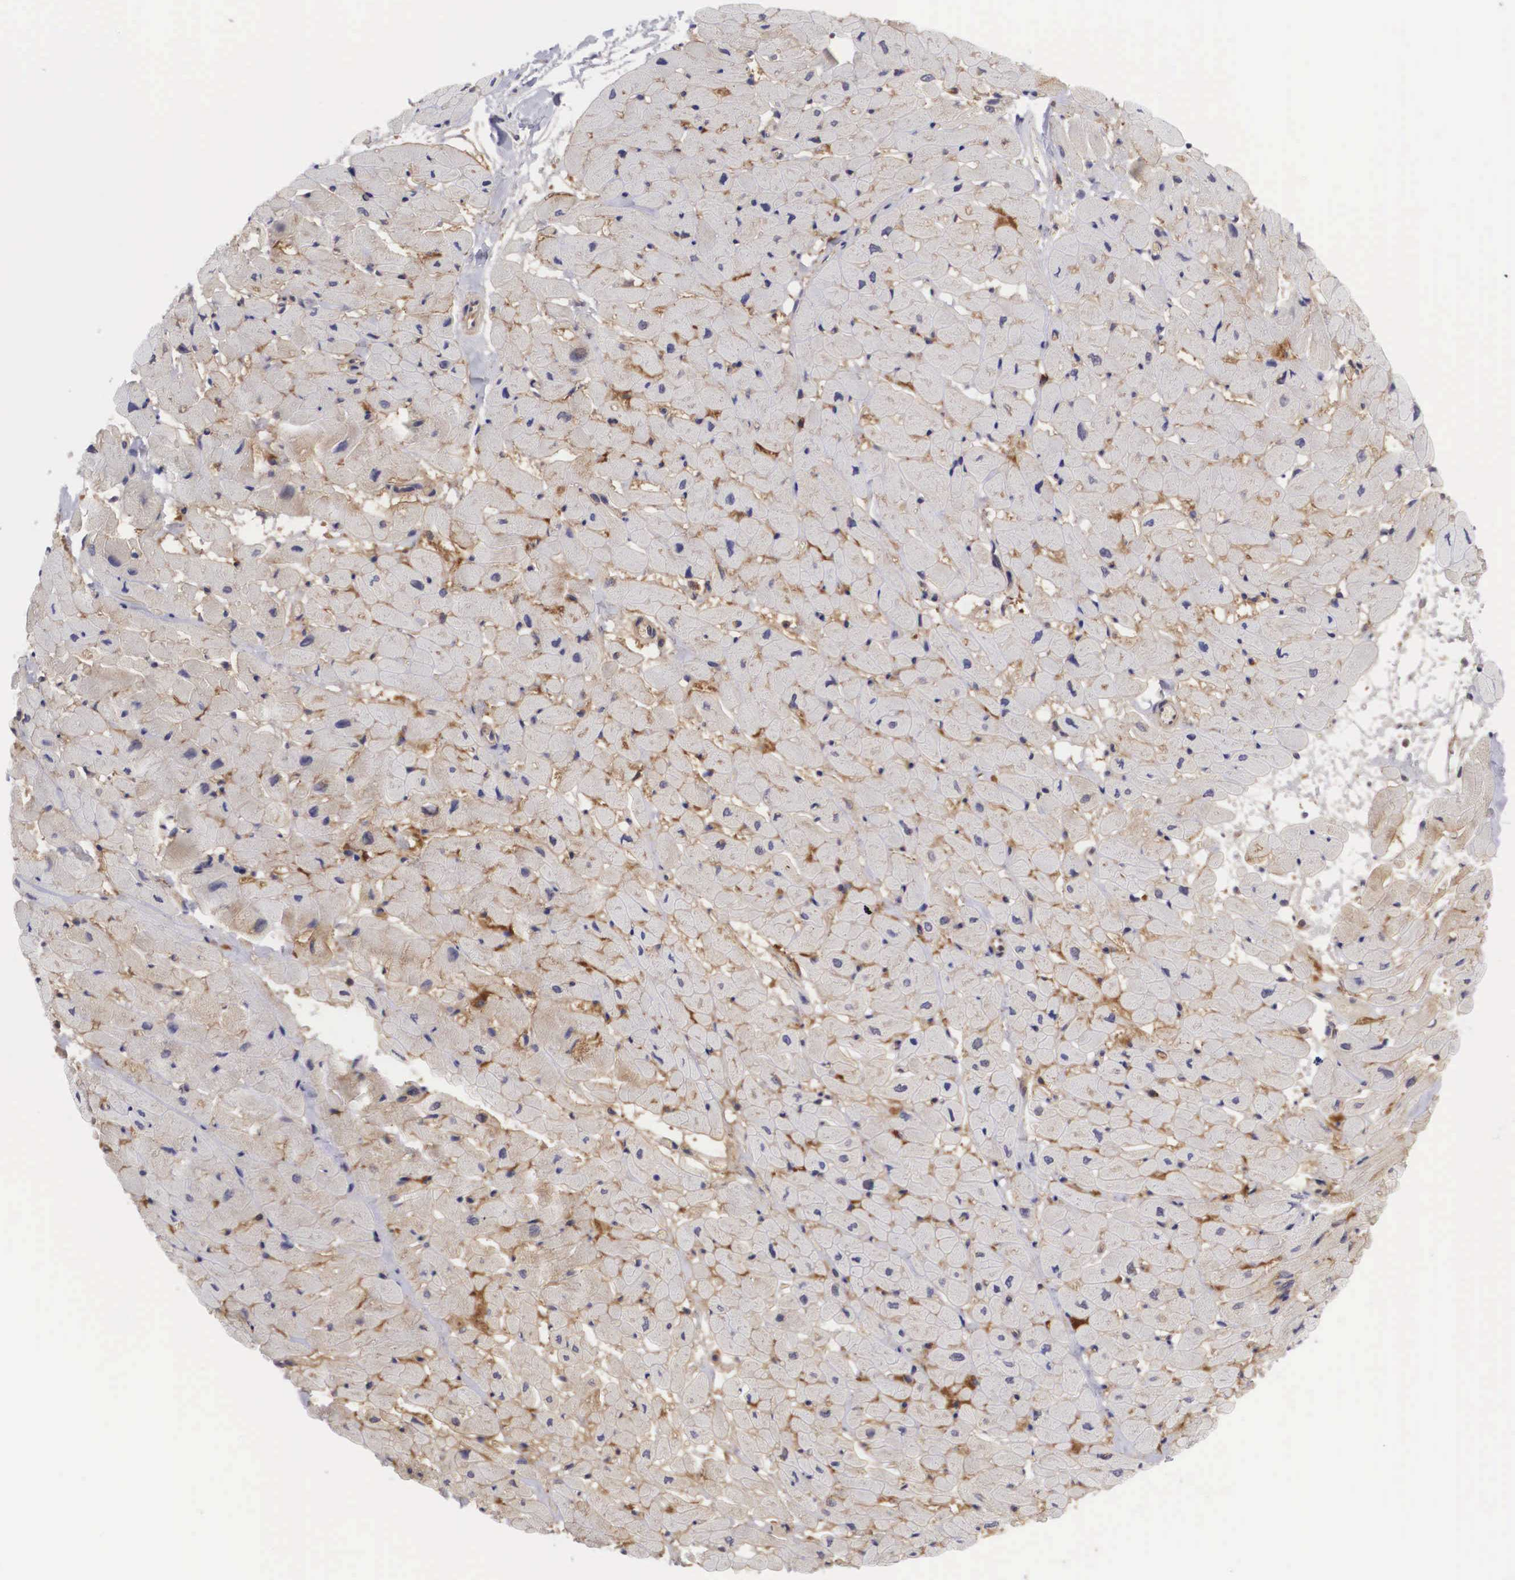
{"staining": {"intensity": "moderate", "quantity": "<25%", "location": "nuclear"}, "tissue": "heart muscle", "cell_type": "Cardiomyocytes", "image_type": "normal", "snomed": [{"axis": "morphology", "description": "Normal tissue, NOS"}, {"axis": "topography", "description": "Heart"}], "caption": "IHC histopathology image of normal heart muscle stained for a protein (brown), which shows low levels of moderate nuclear expression in about <25% of cardiomyocytes.", "gene": "ADSL", "patient": {"sex": "male", "age": 45}}